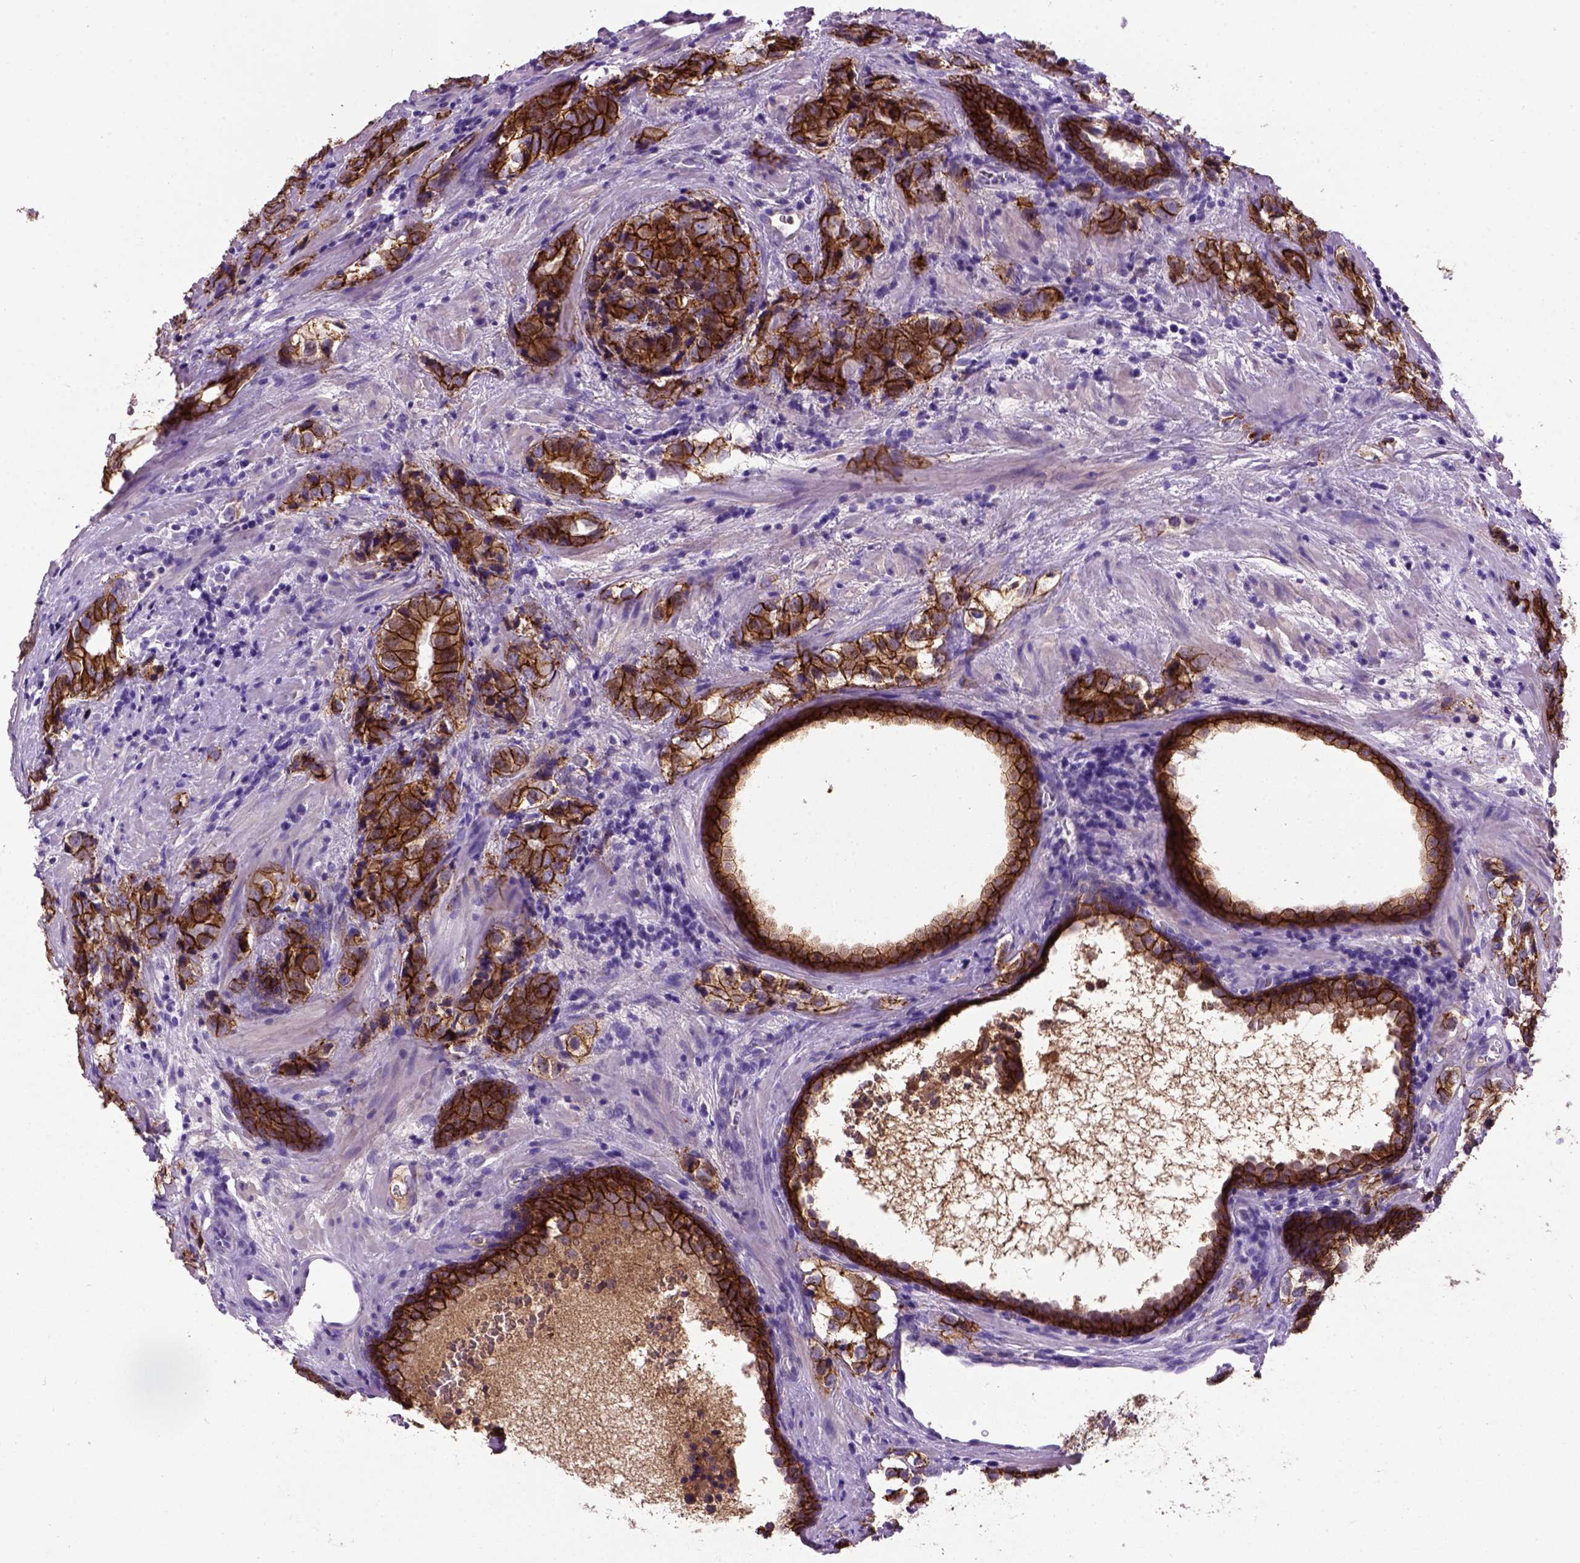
{"staining": {"intensity": "strong", "quantity": ">75%", "location": "cytoplasmic/membranous"}, "tissue": "prostate cancer", "cell_type": "Tumor cells", "image_type": "cancer", "snomed": [{"axis": "morphology", "description": "Adenocarcinoma, NOS"}, {"axis": "topography", "description": "Prostate and seminal vesicle, NOS"}], "caption": "Tumor cells display high levels of strong cytoplasmic/membranous positivity in approximately >75% of cells in human prostate adenocarcinoma. (Brightfield microscopy of DAB IHC at high magnification).", "gene": "CDH1", "patient": {"sex": "male", "age": 63}}